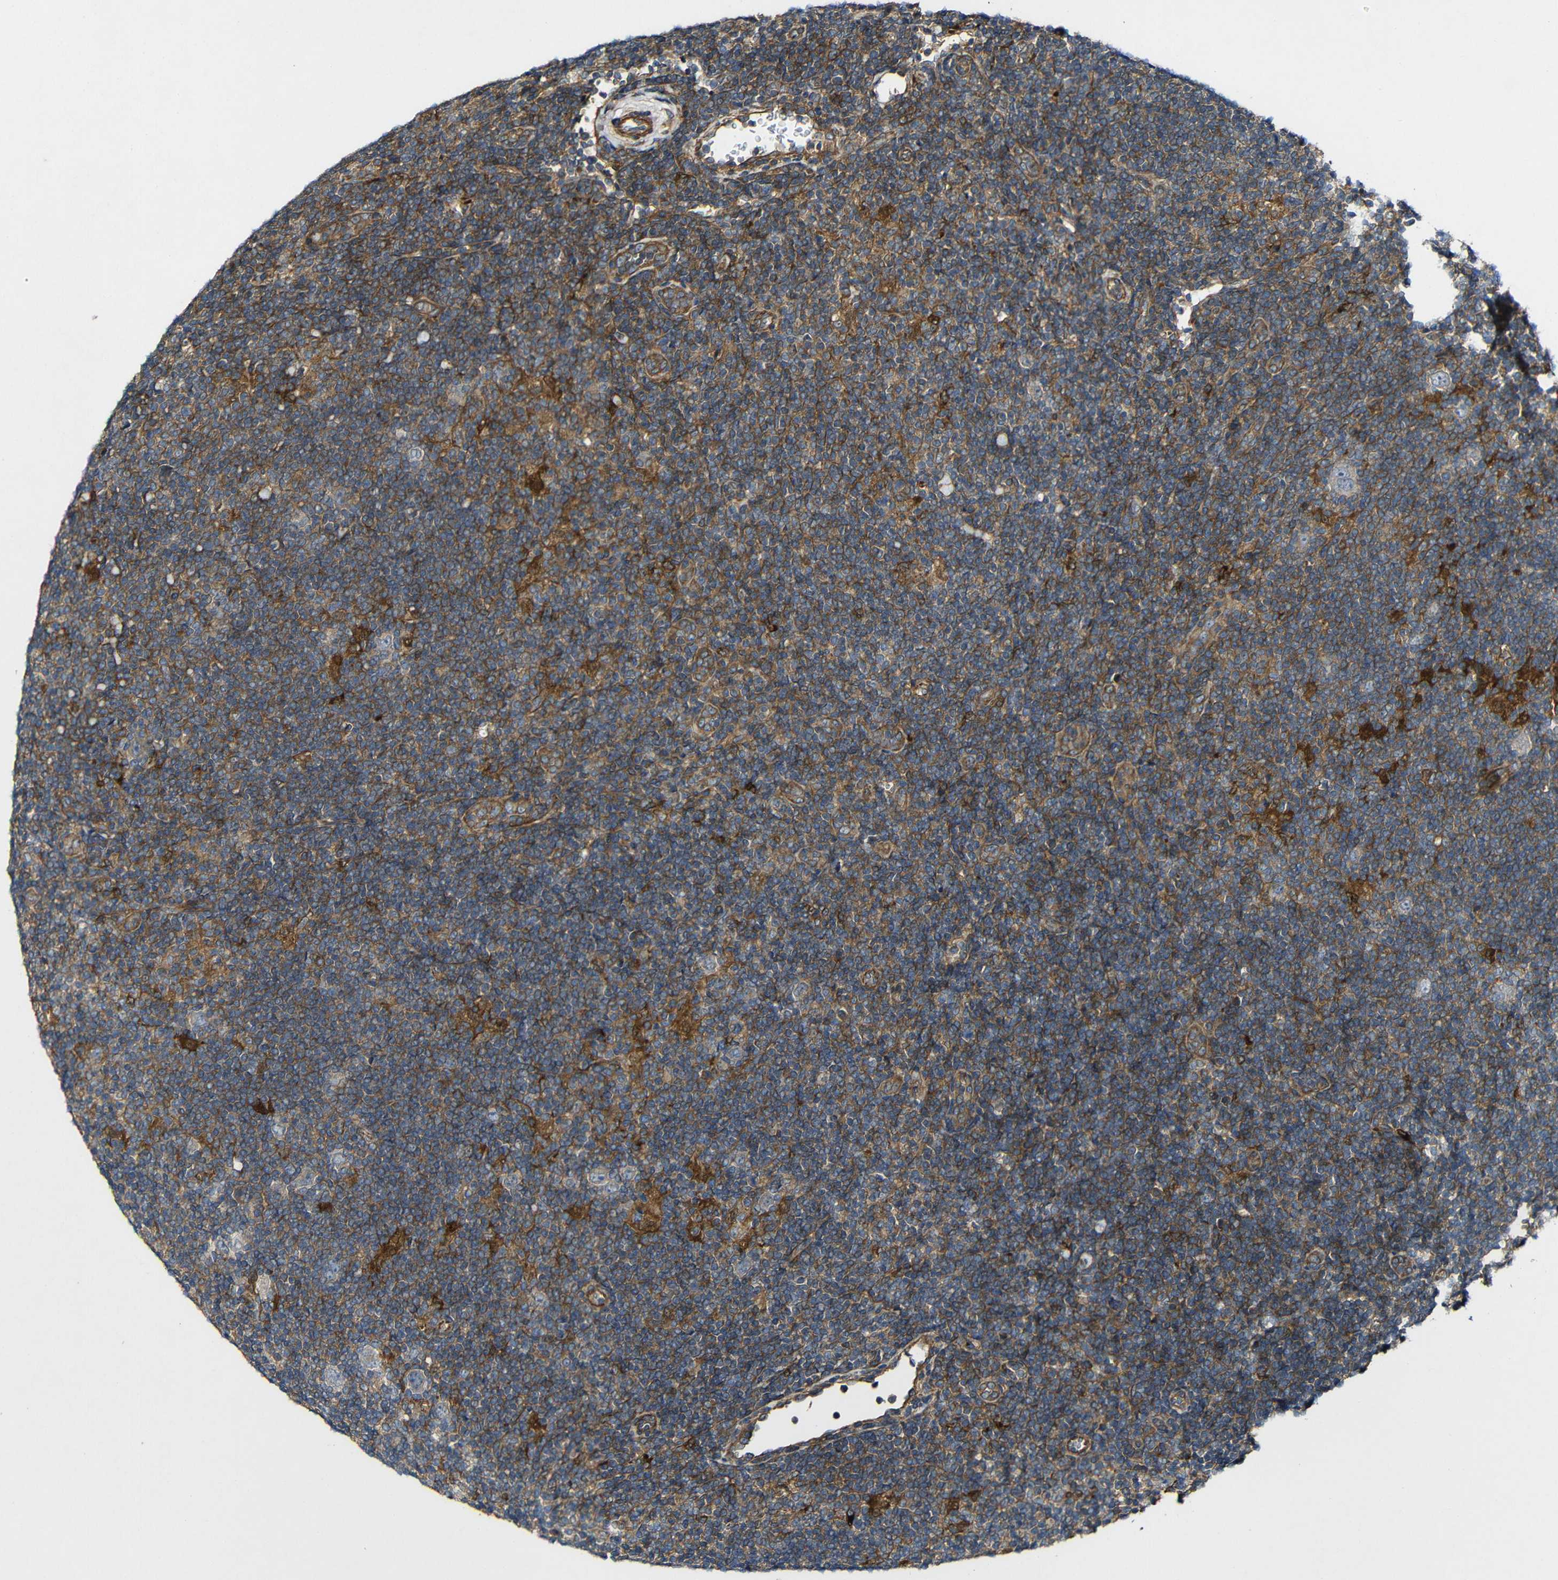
{"staining": {"intensity": "weak", "quantity": ">75%", "location": "cytoplasmic/membranous"}, "tissue": "lymphoma", "cell_type": "Tumor cells", "image_type": "cancer", "snomed": [{"axis": "morphology", "description": "Hodgkin's disease, NOS"}, {"axis": "topography", "description": "Lymph node"}], "caption": "Immunohistochemical staining of human lymphoma shows low levels of weak cytoplasmic/membranous expression in about >75% of tumor cells. (brown staining indicates protein expression, while blue staining denotes nuclei).", "gene": "GSDME", "patient": {"sex": "female", "age": 57}}